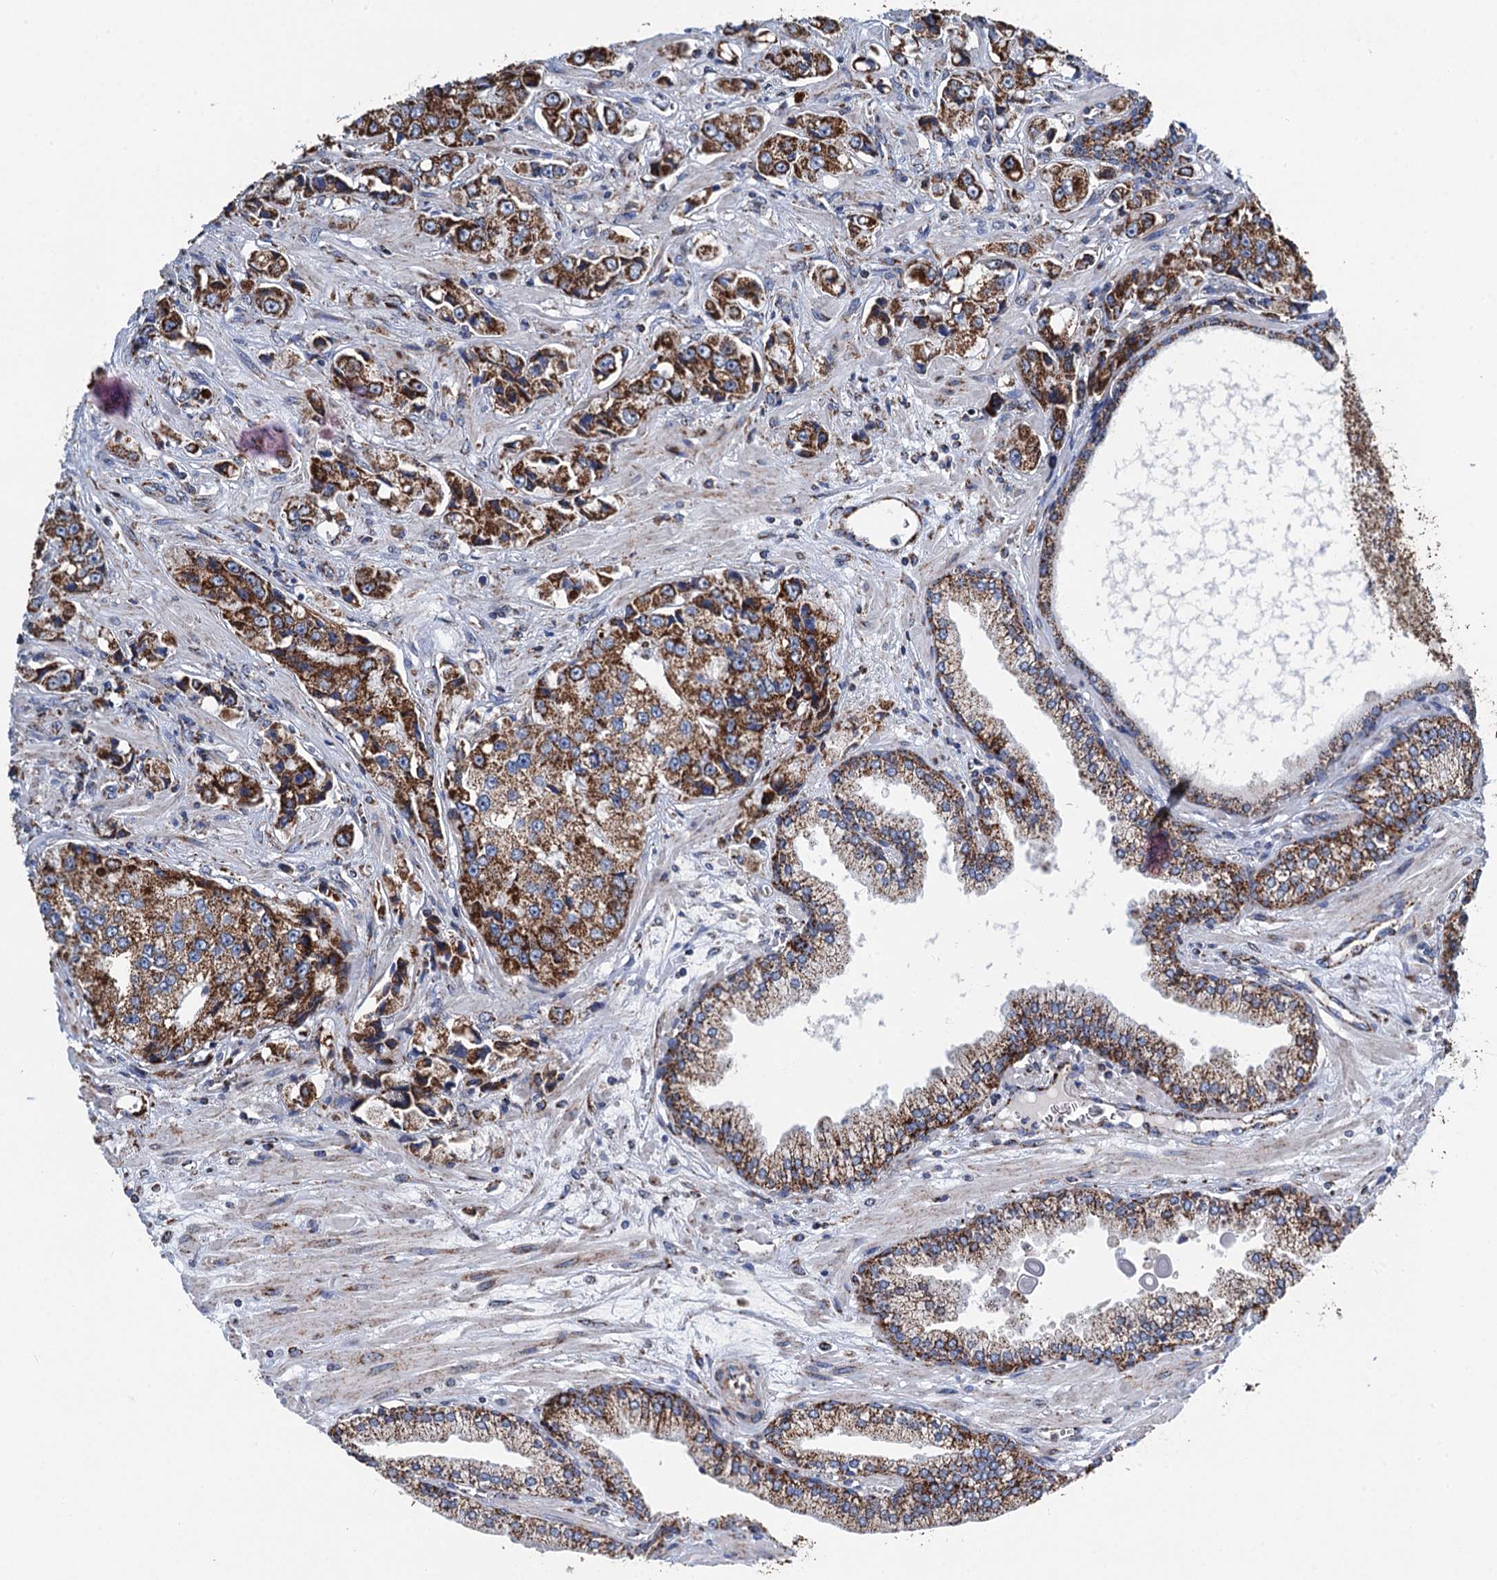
{"staining": {"intensity": "strong", "quantity": ">75%", "location": "cytoplasmic/membranous"}, "tissue": "prostate cancer", "cell_type": "Tumor cells", "image_type": "cancer", "snomed": [{"axis": "morphology", "description": "Adenocarcinoma, High grade"}, {"axis": "topography", "description": "Prostate"}], "caption": "This histopathology image demonstrates IHC staining of human adenocarcinoma (high-grade) (prostate), with high strong cytoplasmic/membranous staining in about >75% of tumor cells.", "gene": "IVD", "patient": {"sex": "male", "age": 74}}